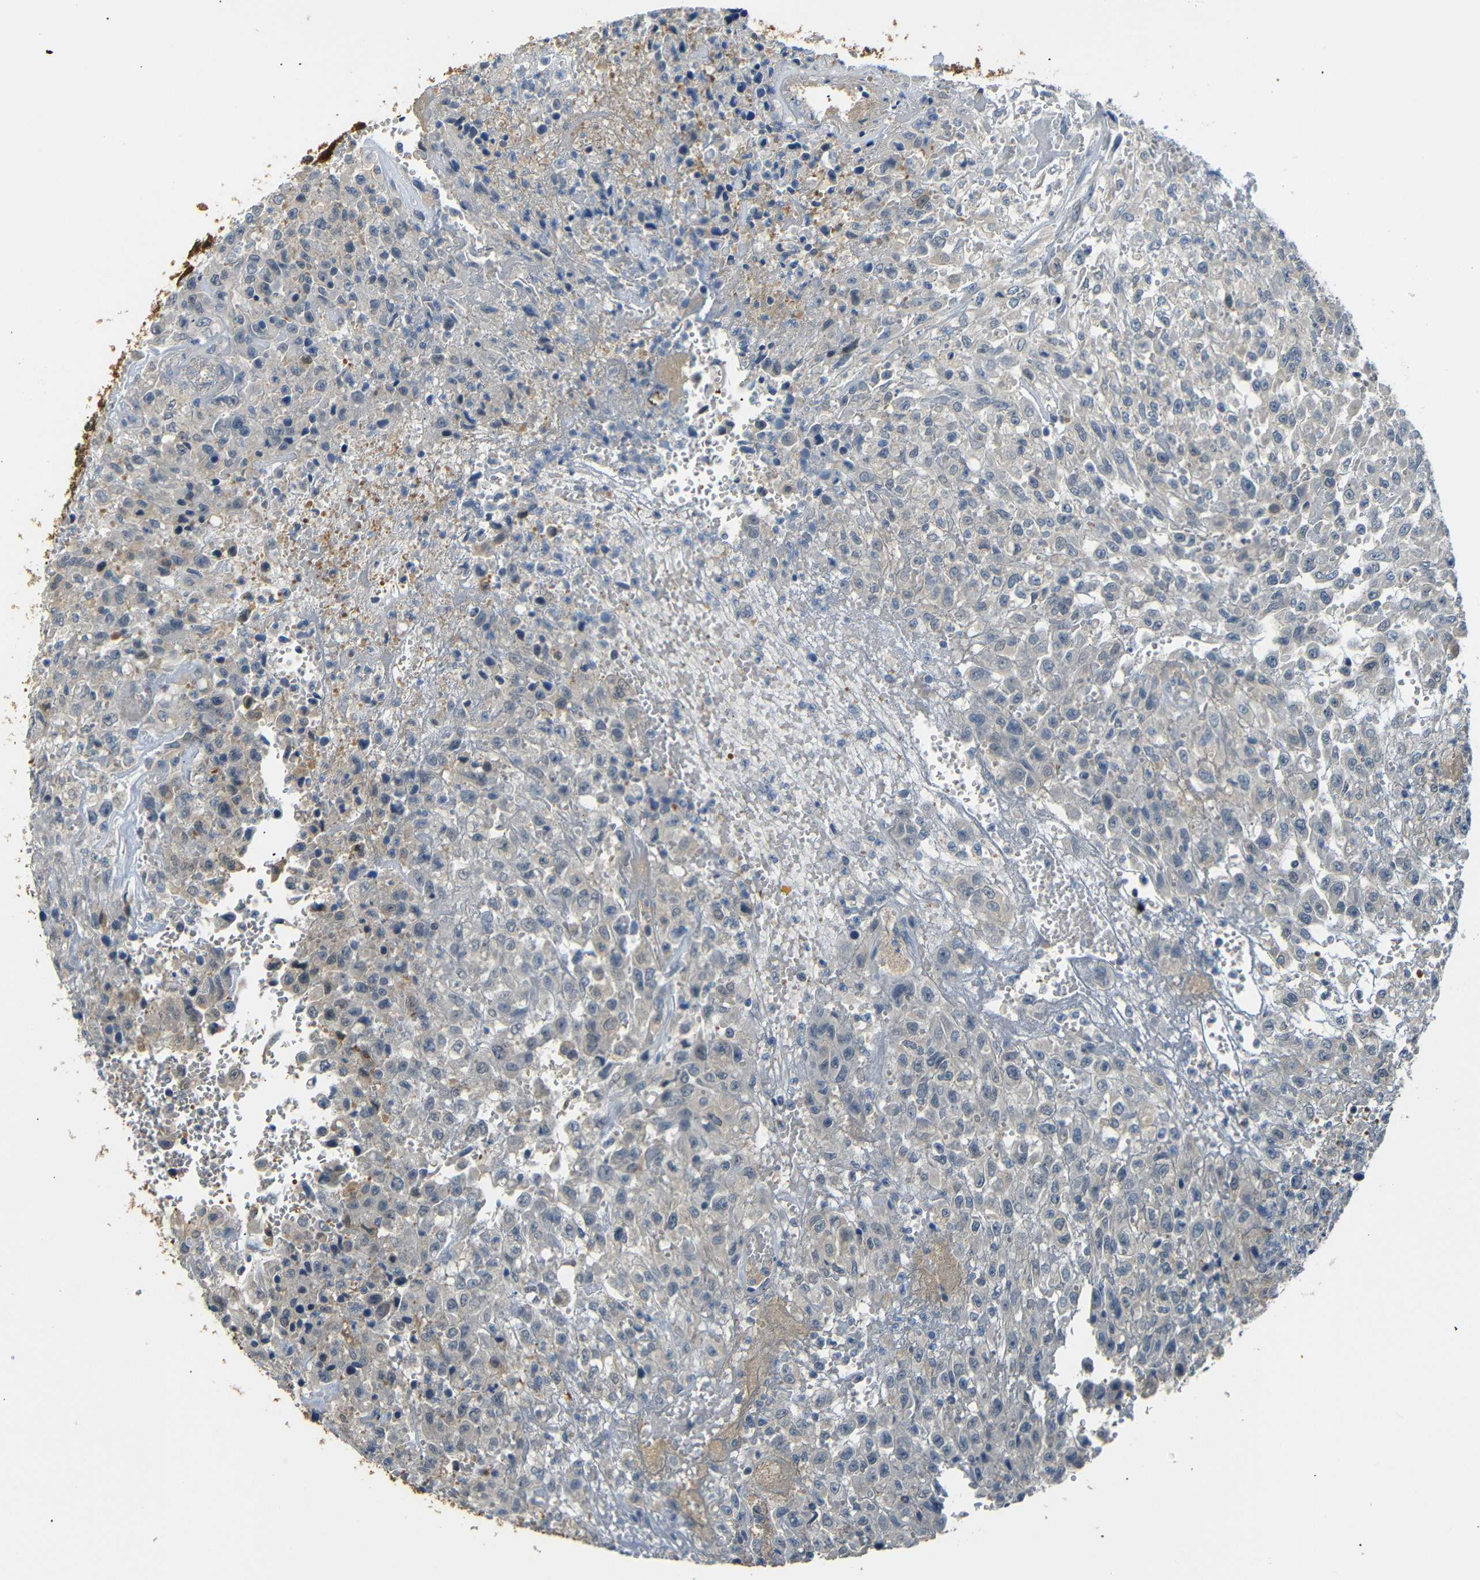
{"staining": {"intensity": "negative", "quantity": "none", "location": "none"}, "tissue": "urothelial cancer", "cell_type": "Tumor cells", "image_type": "cancer", "snomed": [{"axis": "morphology", "description": "Urothelial carcinoma, High grade"}, {"axis": "topography", "description": "Urinary bladder"}], "caption": "This histopathology image is of urothelial cancer stained with IHC to label a protein in brown with the nuclei are counter-stained blue. There is no positivity in tumor cells.", "gene": "SFN", "patient": {"sex": "male", "age": 46}}